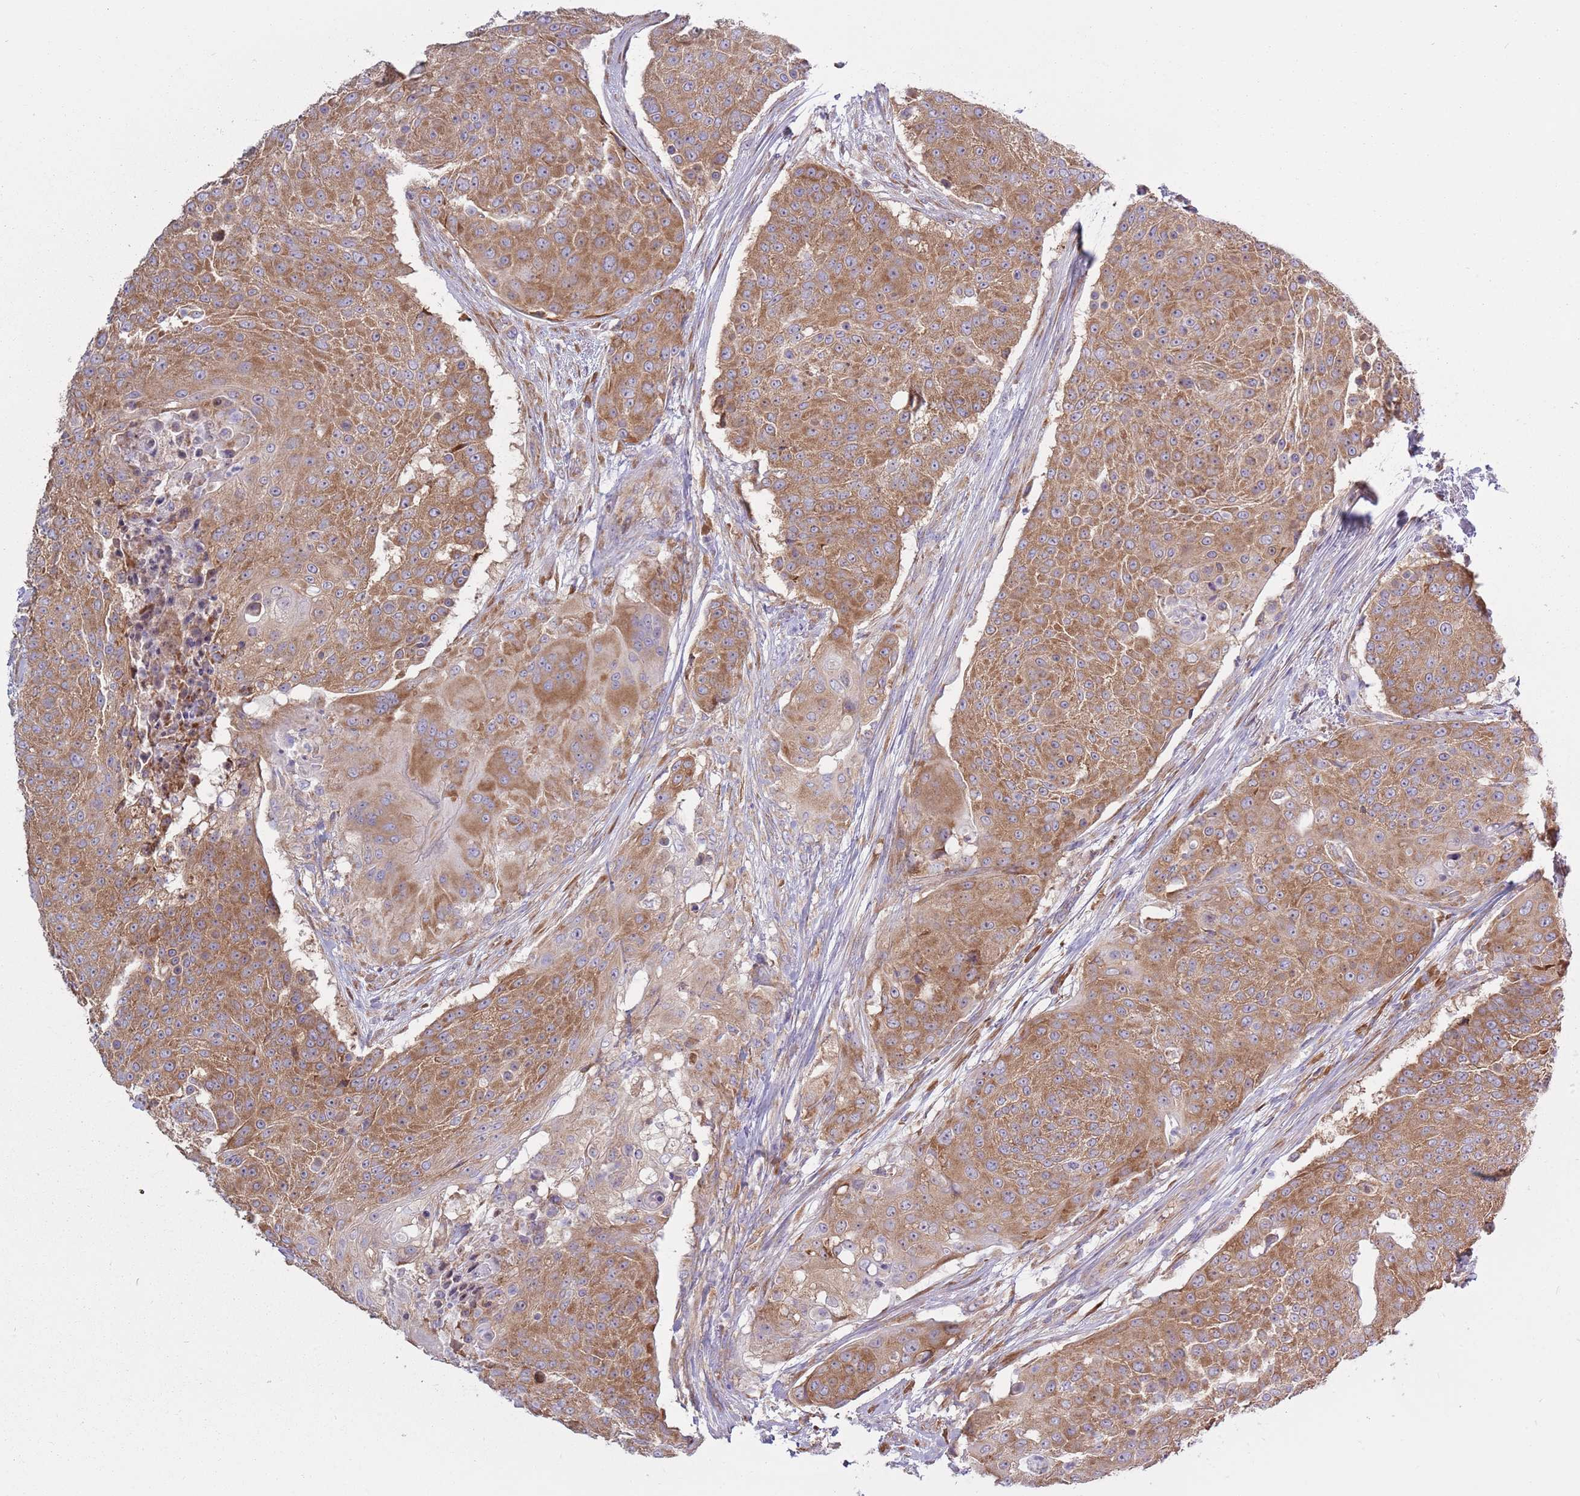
{"staining": {"intensity": "moderate", "quantity": ">75%", "location": "cytoplasmic/membranous"}, "tissue": "urothelial cancer", "cell_type": "Tumor cells", "image_type": "cancer", "snomed": [{"axis": "morphology", "description": "Urothelial carcinoma, High grade"}, {"axis": "topography", "description": "Urinary bladder"}], "caption": "A medium amount of moderate cytoplasmic/membranous expression is seen in about >75% of tumor cells in high-grade urothelial carcinoma tissue.", "gene": "RPL17-C18orf32", "patient": {"sex": "female", "age": 63}}